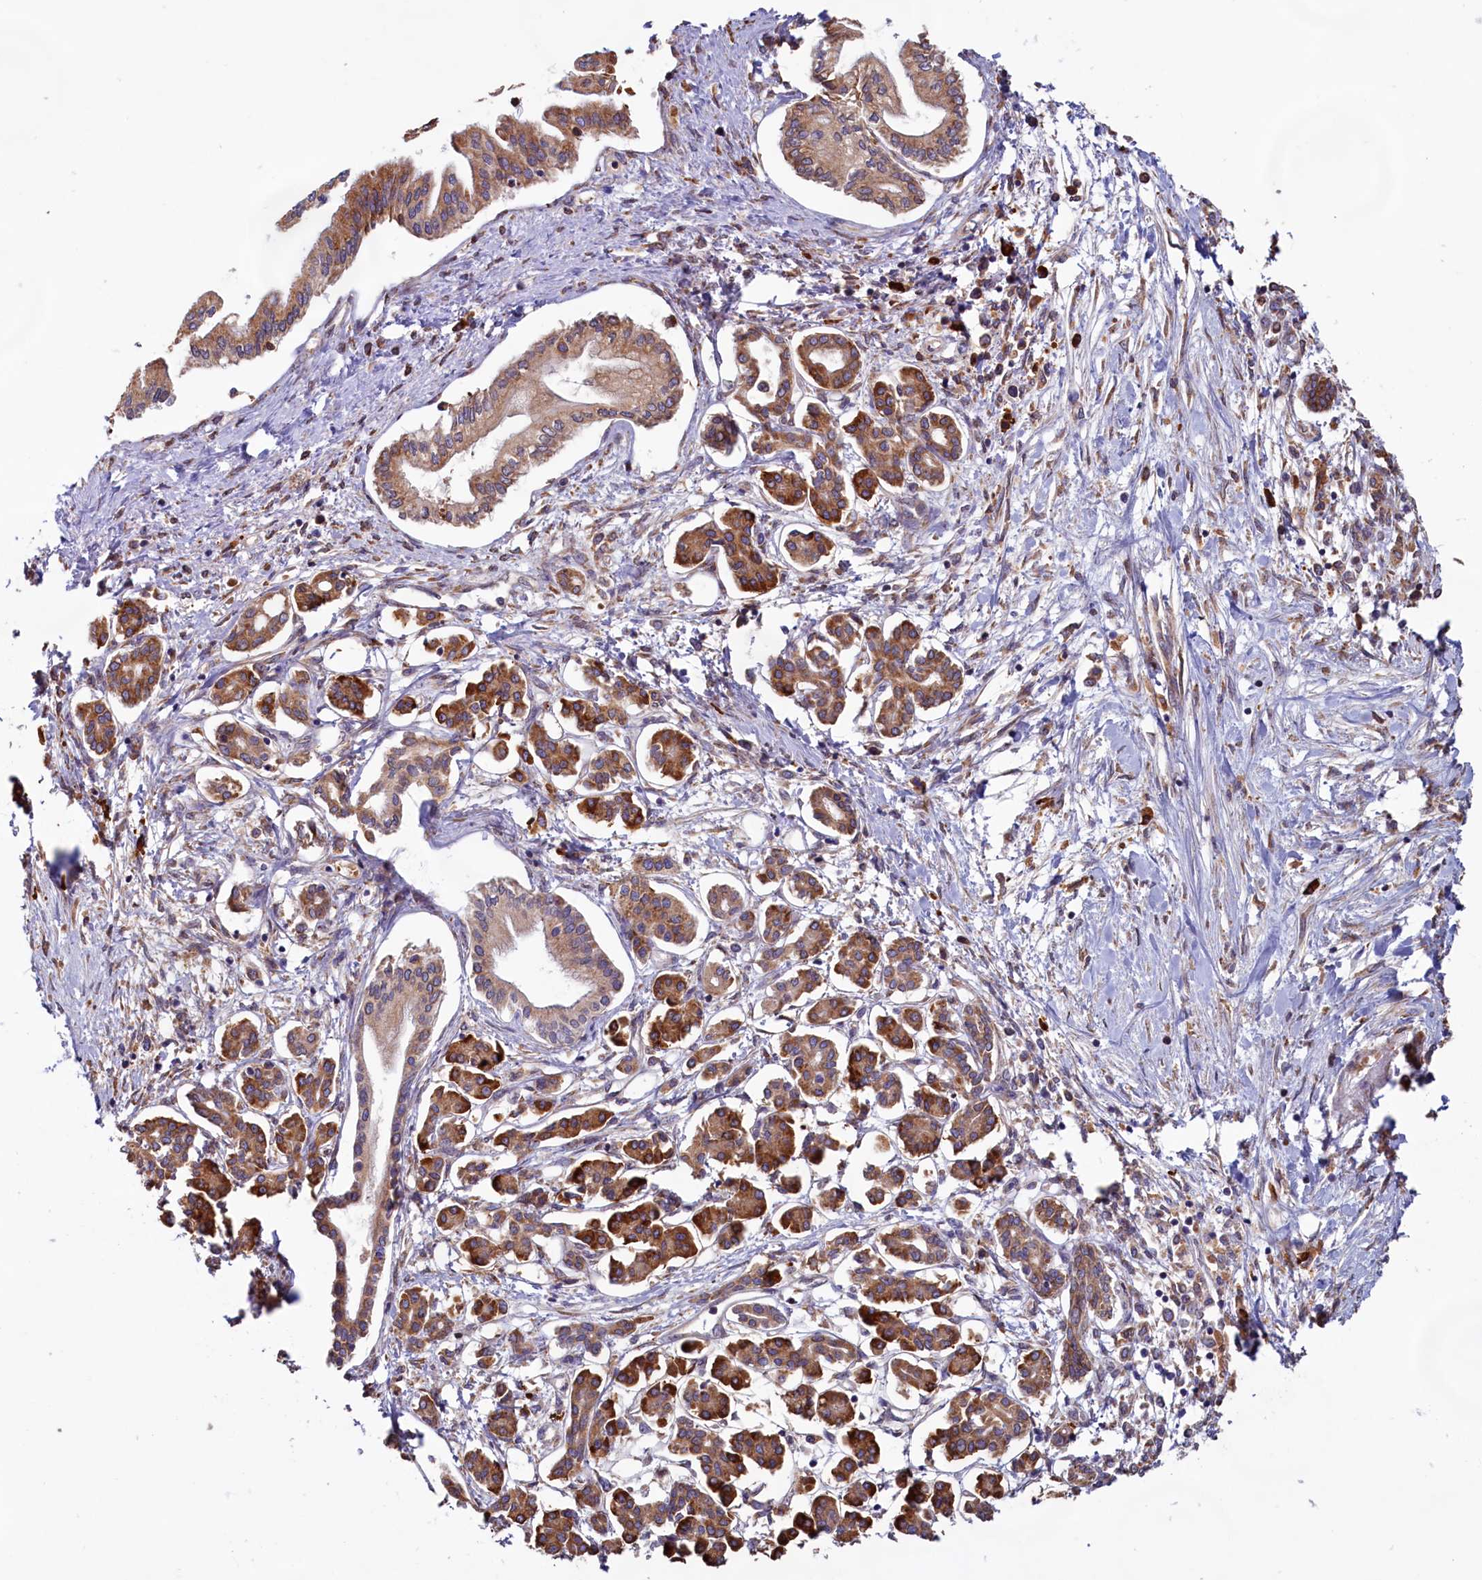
{"staining": {"intensity": "moderate", "quantity": ">75%", "location": "cytoplasmic/membranous"}, "tissue": "pancreatic cancer", "cell_type": "Tumor cells", "image_type": "cancer", "snomed": [{"axis": "morphology", "description": "Adenocarcinoma, NOS"}, {"axis": "topography", "description": "Pancreas"}], "caption": "Immunohistochemistry photomicrograph of pancreatic adenocarcinoma stained for a protein (brown), which displays medium levels of moderate cytoplasmic/membranous positivity in about >75% of tumor cells.", "gene": "TBC1D19", "patient": {"sex": "female", "age": 50}}